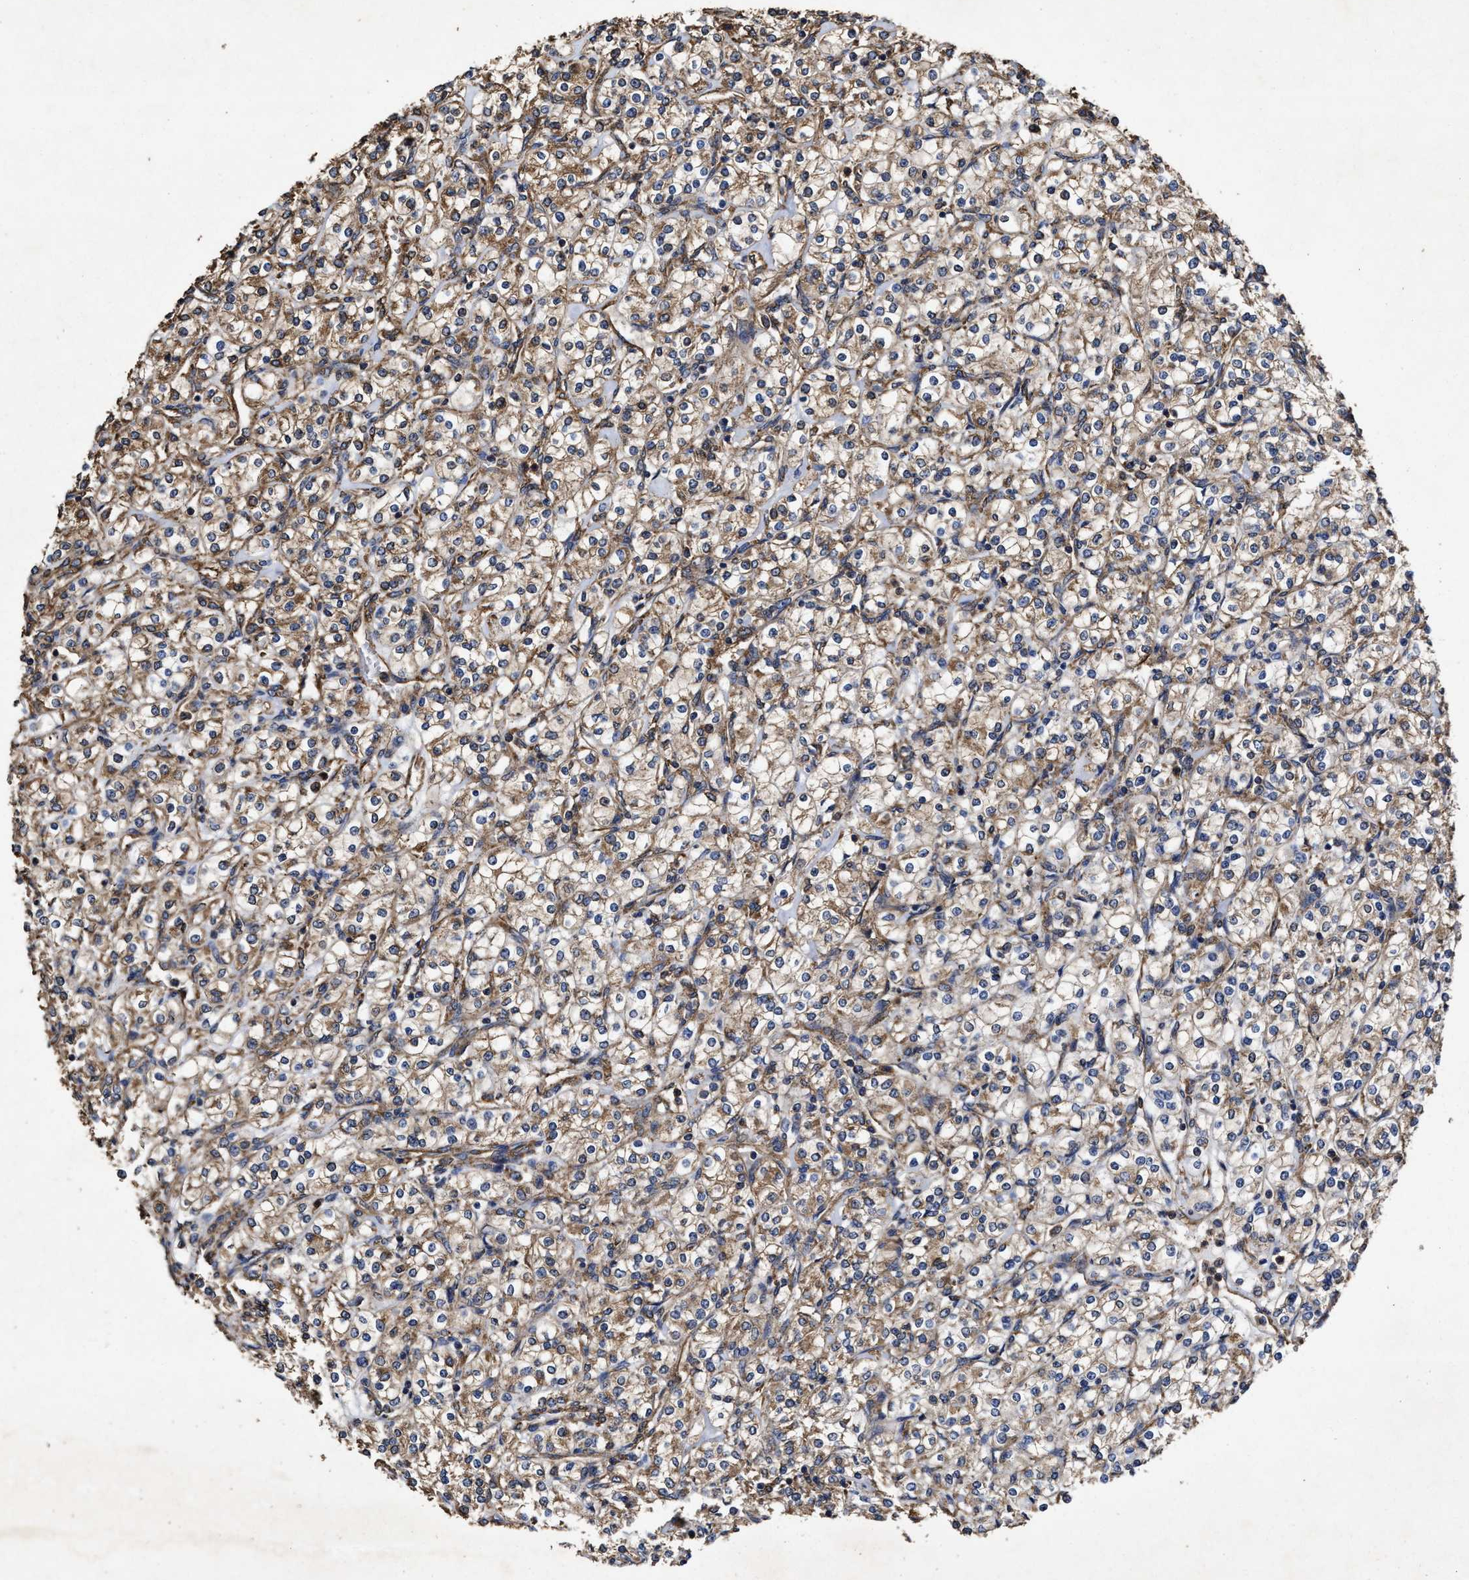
{"staining": {"intensity": "moderate", "quantity": ">75%", "location": "cytoplasmic/membranous"}, "tissue": "renal cancer", "cell_type": "Tumor cells", "image_type": "cancer", "snomed": [{"axis": "morphology", "description": "Adenocarcinoma, NOS"}, {"axis": "topography", "description": "Kidney"}], "caption": "This histopathology image displays IHC staining of human renal cancer (adenocarcinoma), with medium moderate cytoplasmic/membranous expression in approximately >75% of tumor cells.", "gene": "SFXN4", "patient": {"sex": "male", "age": 77}}